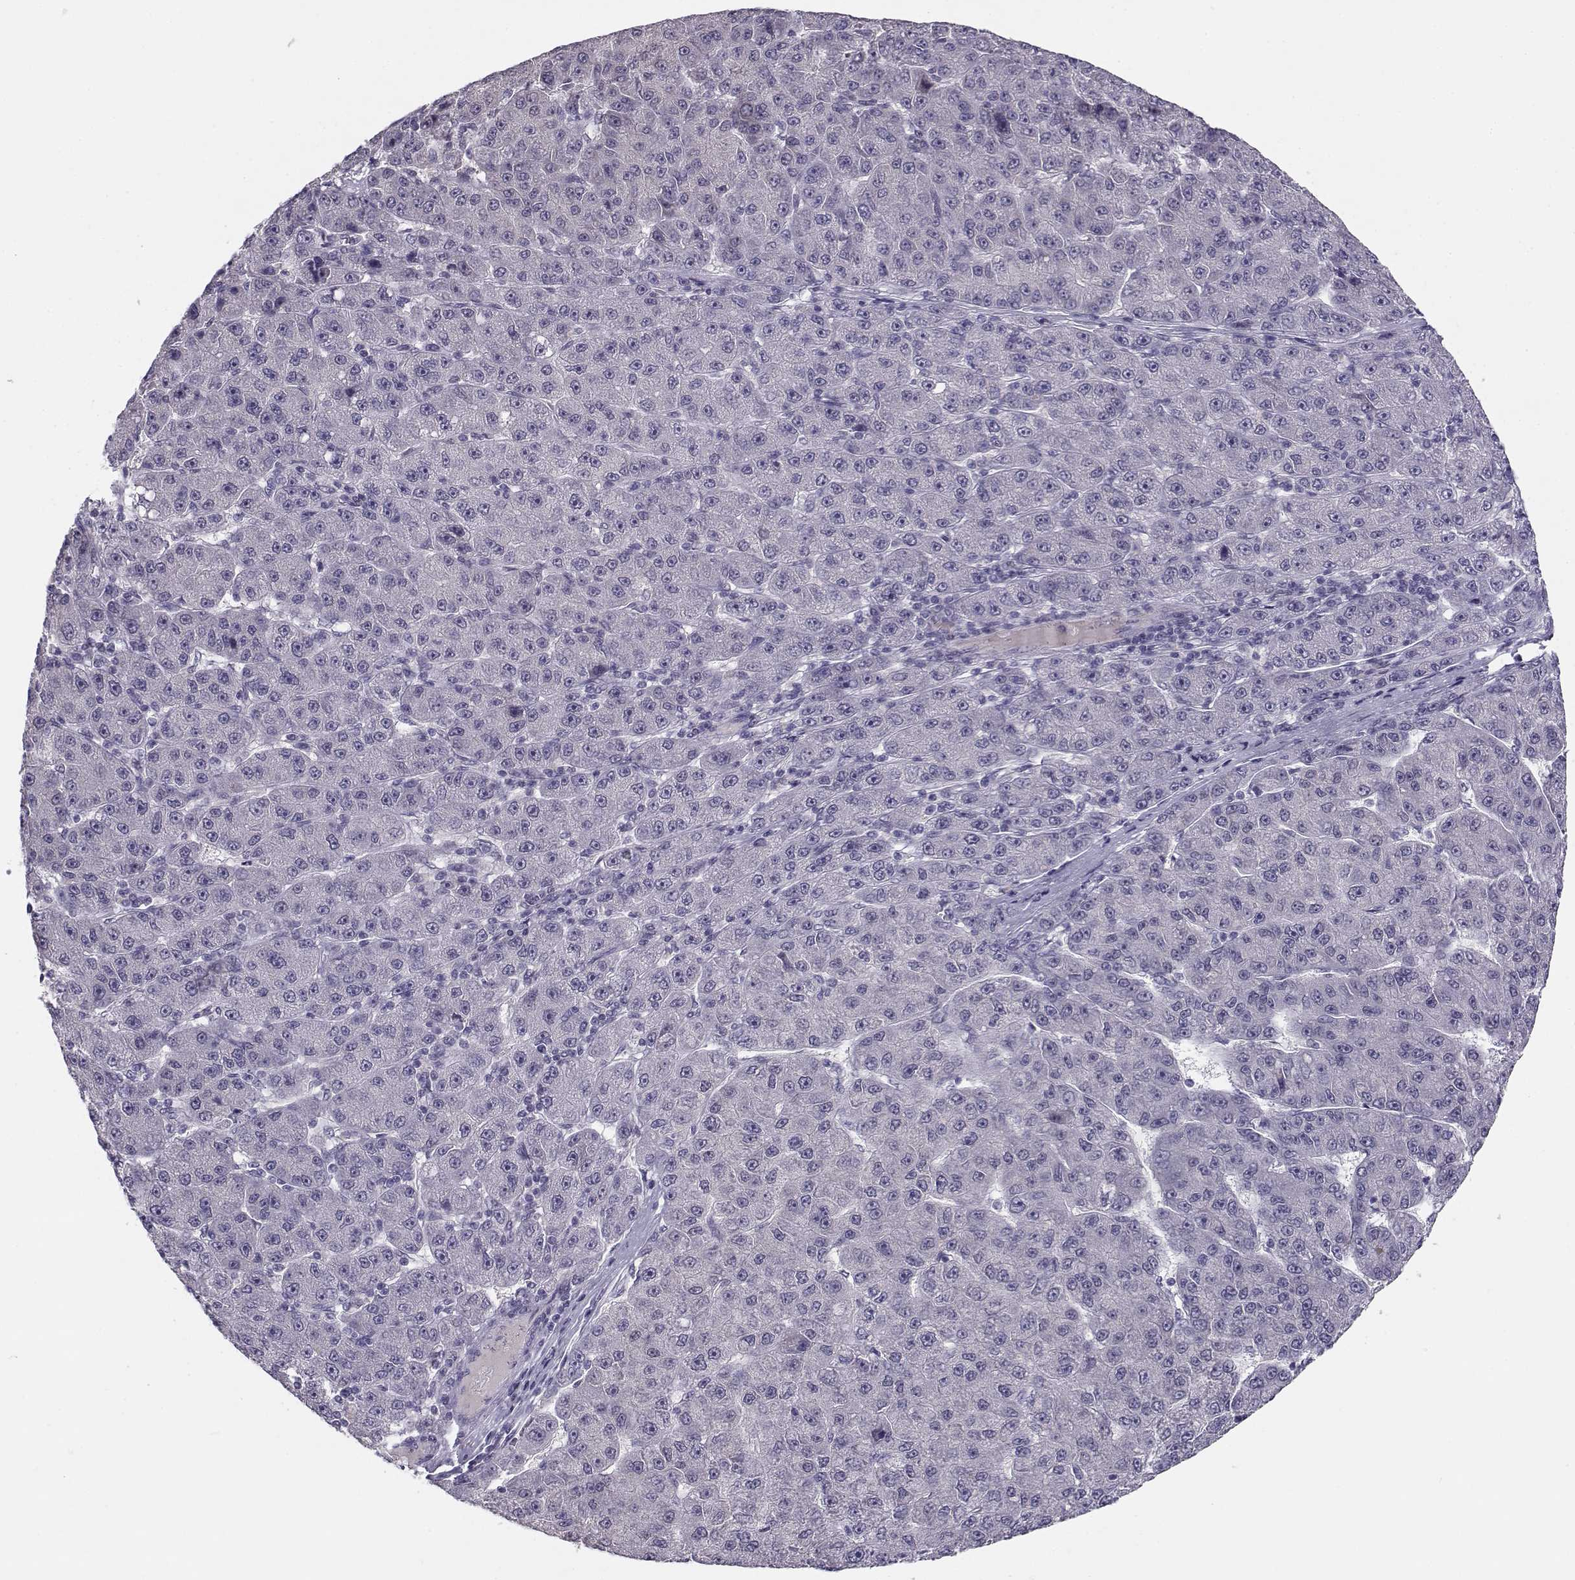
{"staining": {"intensity": "negative", "quantity": "none", "location": "none"}, "tissue": "liver cancer", "cell_type": "Tumor cells", "image_type": "cancer", "snomed": [{"axis": "morphology", "description": "Carcinoma, Hepatocellular, NOS"}, {"axis": "topography", "description": "Liver"}], "caption": "Immunohistochemical staining of liver cancer demonstrates no significant positivity in tumor cells.", "gene": "C16orf86", "patient": {"sex": "male", "age": 67}}